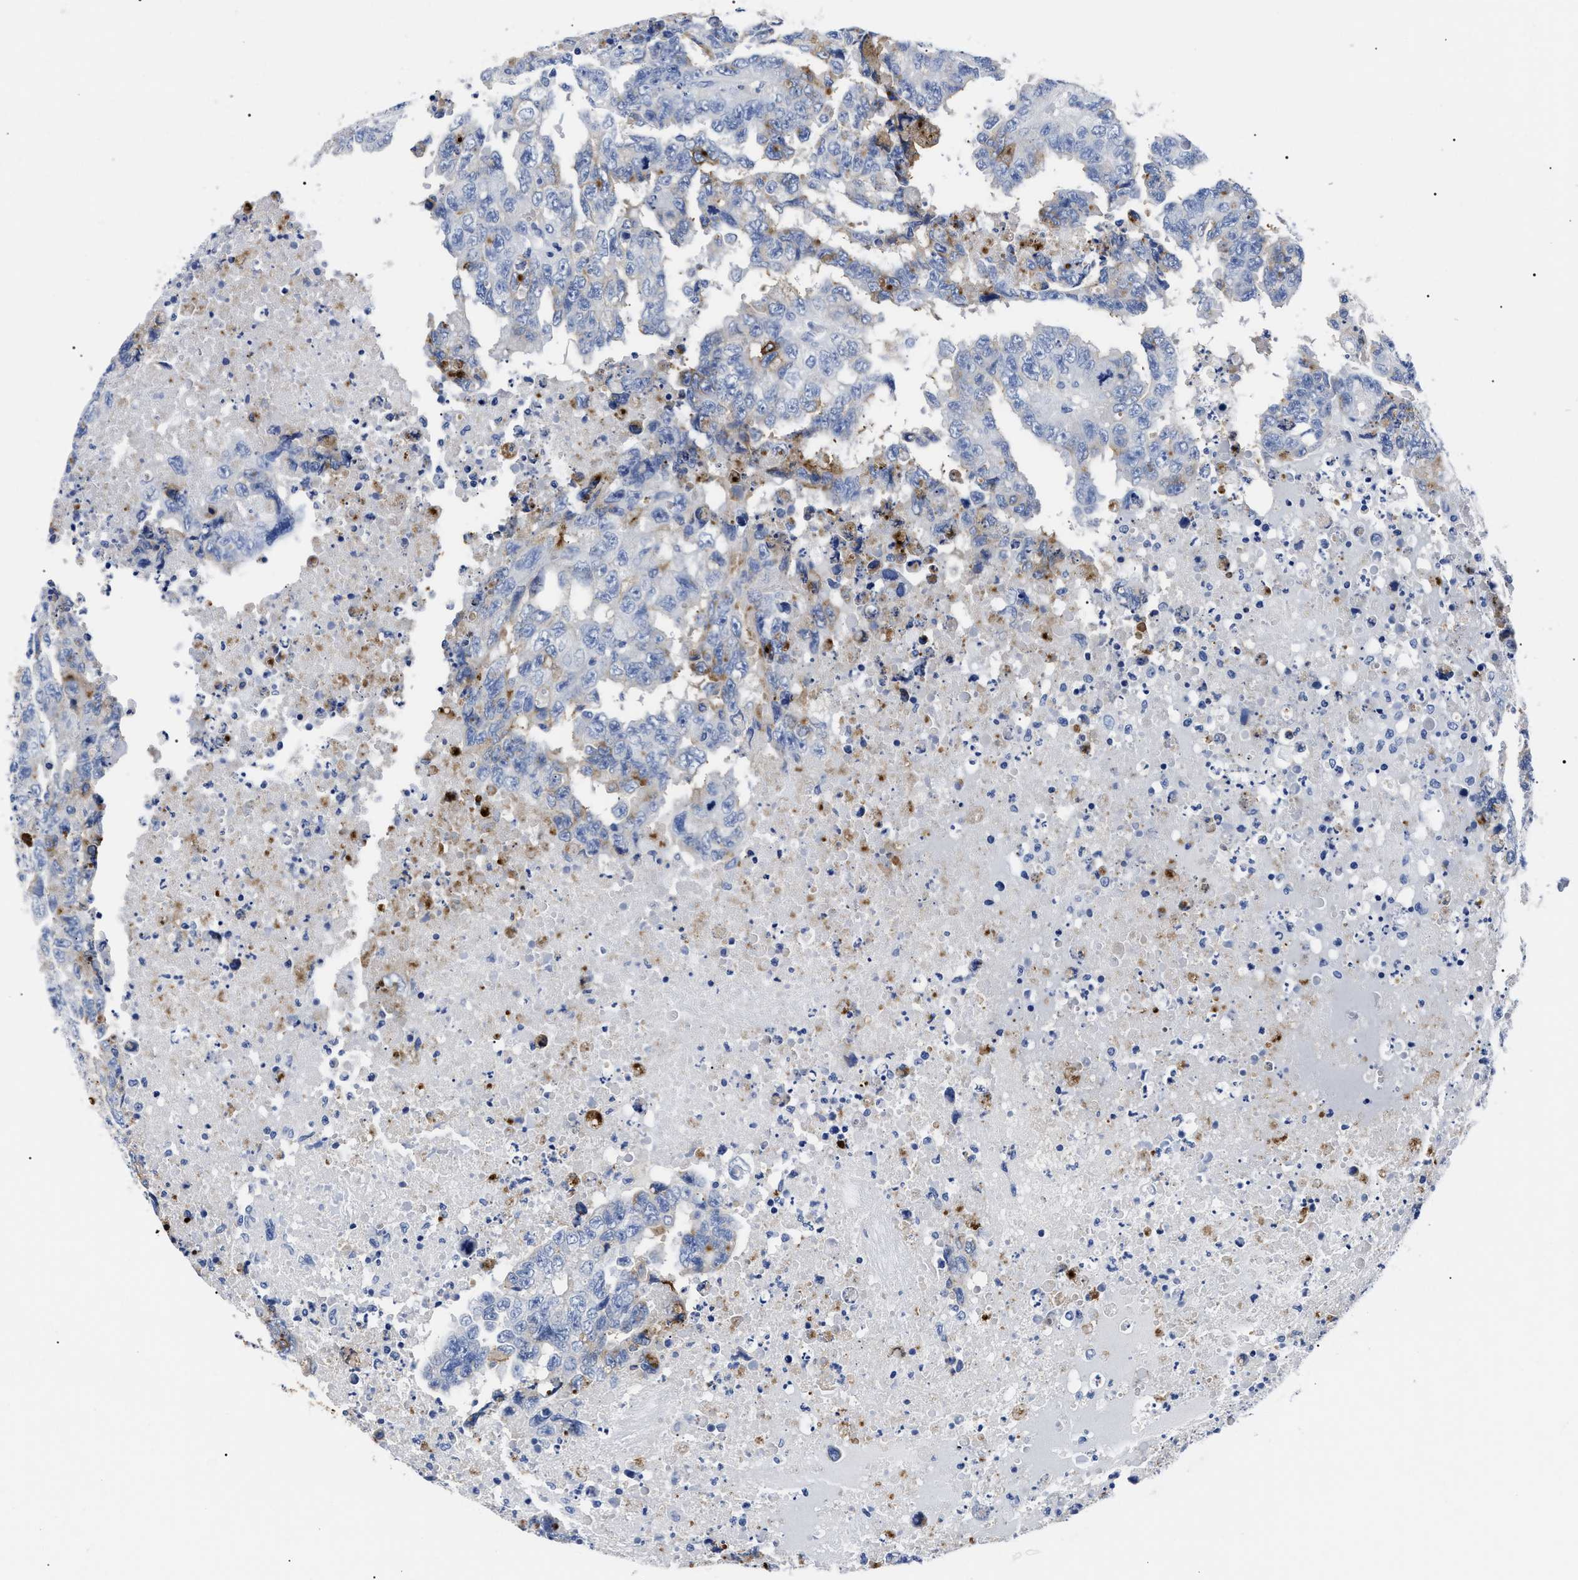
{"staining": {"intensity": "moderate", "quantity": "<25%", "location": "cytoplasmic/membranous"}, "tissue": "testis cancer", "cell_type": "Tumor cells", "image_type": "cancer", "snomed": [{"axis": "morphology", "description": "Necrosis, NOS"}, {"axis": "morphology", "description": "Carcinoma, Embryonal, NOS"}, {"axis": "topography", "description": "Testis"}], "caption": "Protein analysis of testis cancer tissue displays moderate cytoplasmic/membranous expression in approximately <25% of tumor cells.", "gene": "ALPG", "patient": {"sex": "male", "age": 19}}